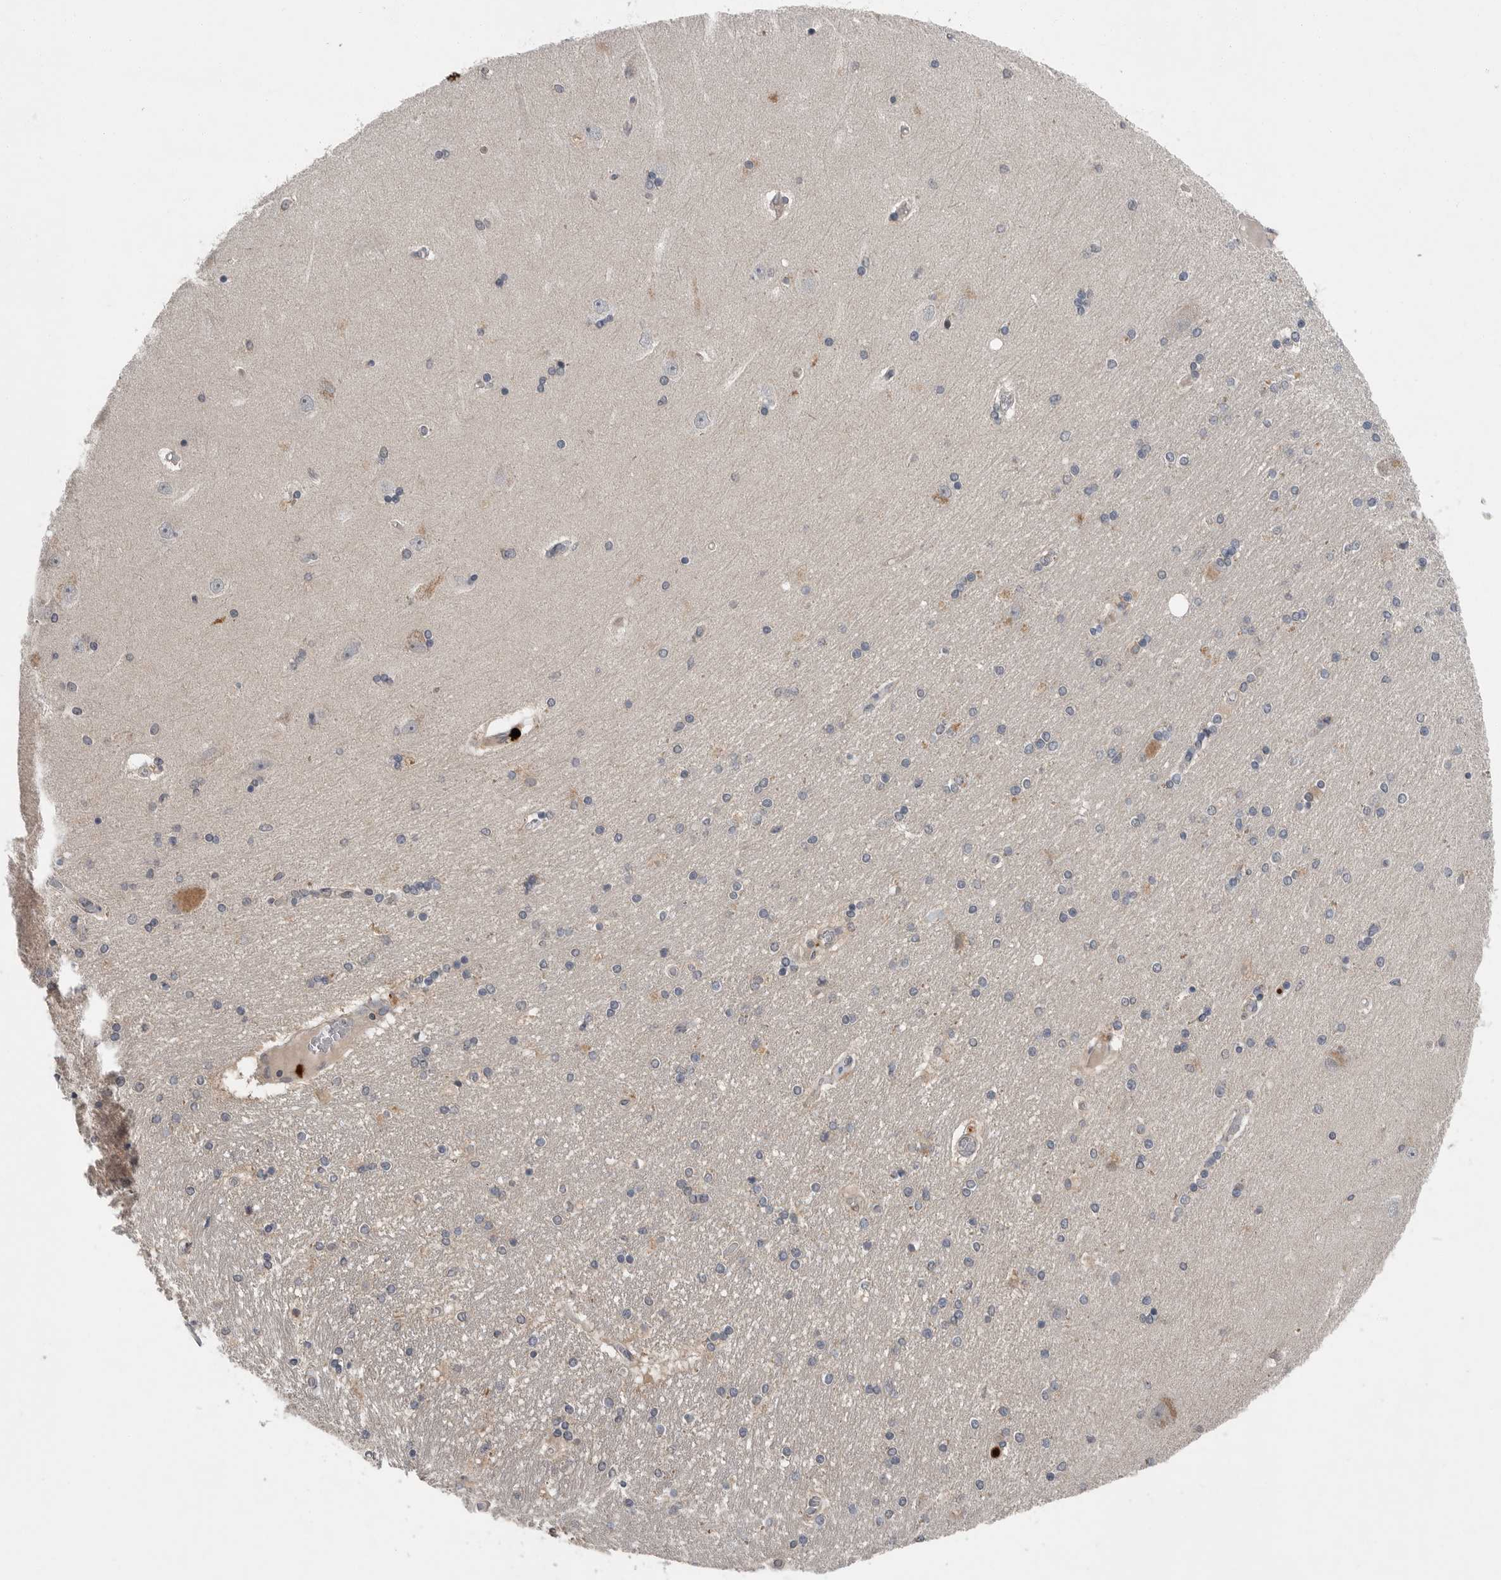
{"staining": {"intensity": "negative", "quantity": "none", "location": "none"}, "tissue": "hippocampus", "cell_type": "Glial cells", "image_type": "normal", "snomed": [{"axis": "morphology", "description": "Normal tissue, NOS"}, {"axis": "topography", "description": "Hippocampus"}], "caption": "A high-resolution histopathology image shows immunohistochemistry staining of normal hippocampus, which exhibits no significant staining in glial cells.", "gene": "SCP2", "patient": {"sex": "female", "age": 54}}